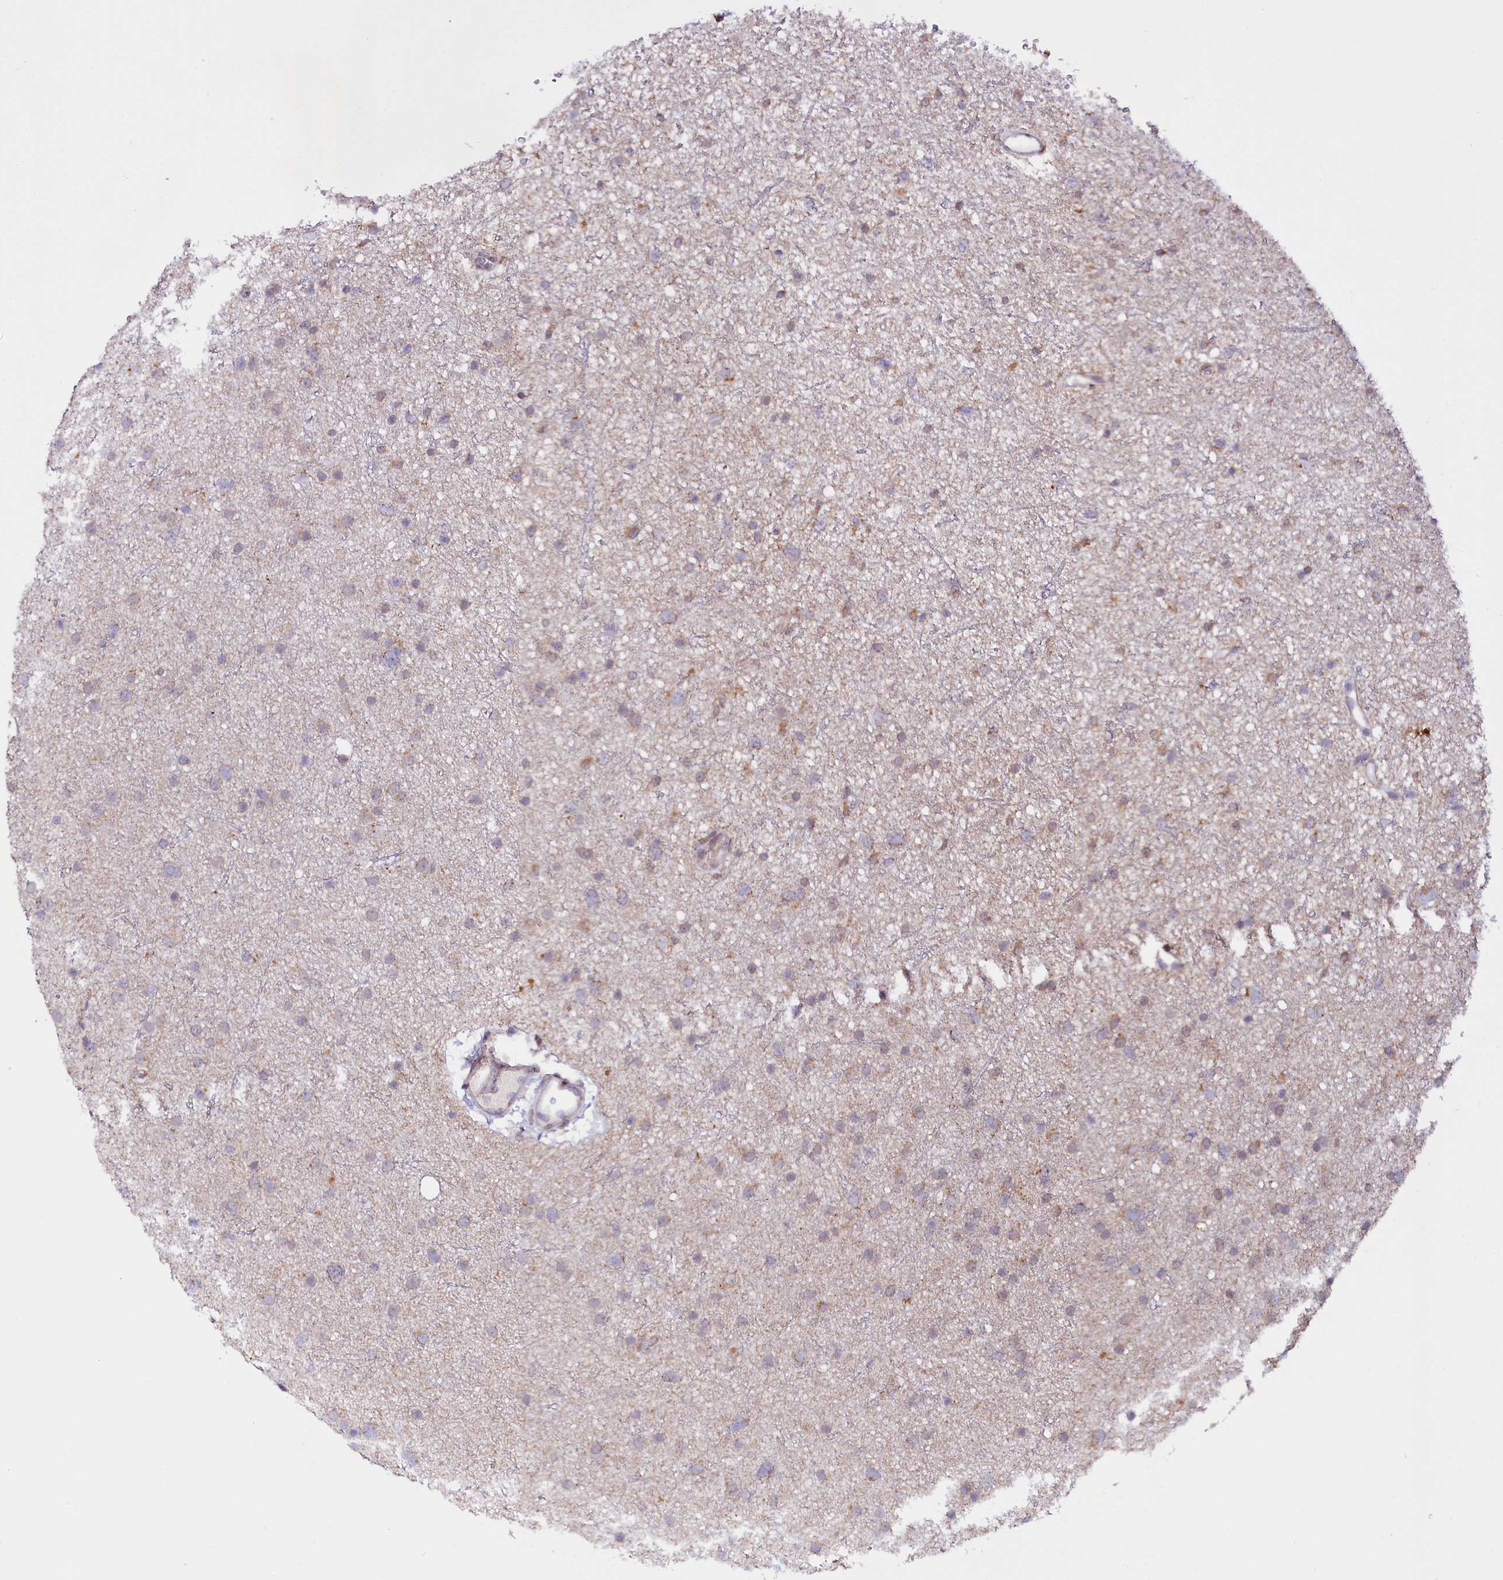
{"staining": {"intensity": "weak", "quantity": "25%-75%", "location": "cytoplasmic/membranous"}, "tissue": "glioma", "cell_type": "Tumor cells", "image_type": "cancer", "snomed": [{"axis": "morphology", "description": "Glioma, malignant, Low grade"}, {"axis": "topography", "description": "Cerebral cortex"}], "caption": "Immunohistochemistry (IHC) photomicrograph of neoplastic tissue: human glioma stained using immunohistochemistry (IHC) shows low levels of weak protein expression localized specifically in the cytoplasmic/membranous of tumor cells, appearing as a cytoplasmic/membranous brown color.", "gene": "ZNF226", "patient": {"sex": "female", "age": 39}}